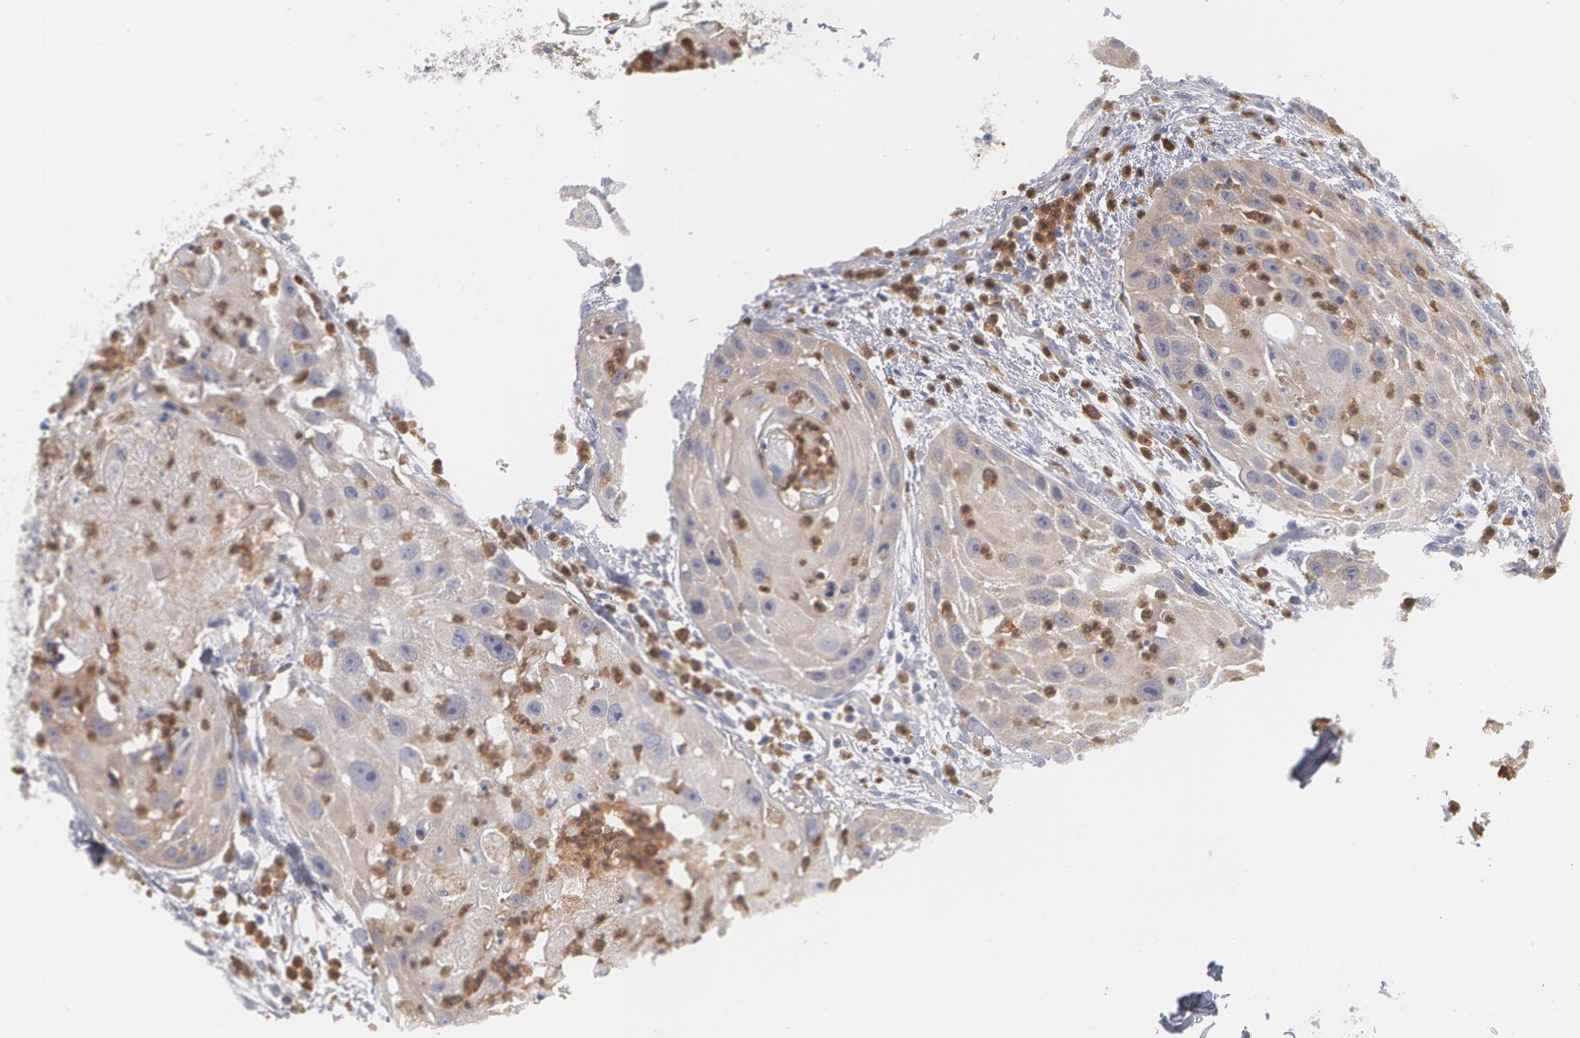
{"staining": {"intensity": "weak", "quantity": "<25%", "location": "cytoplasmic/membranous"}, "tissue": "head and neck cancer", "cell_type": "Tumor cells", "image_type": "cancer", "snomed": [{"axis": "morphology", "description": "Squamous cell carcinoma, NOS"}, {"axis": "topography", "description": "Head-Neck"}], "caption": "An image of human head and neck cancer (squamous cell carcinoma) is negative for staining in tumor cells.", "gene": "SYK", "patient": {"sex": "male", "age": 64}}